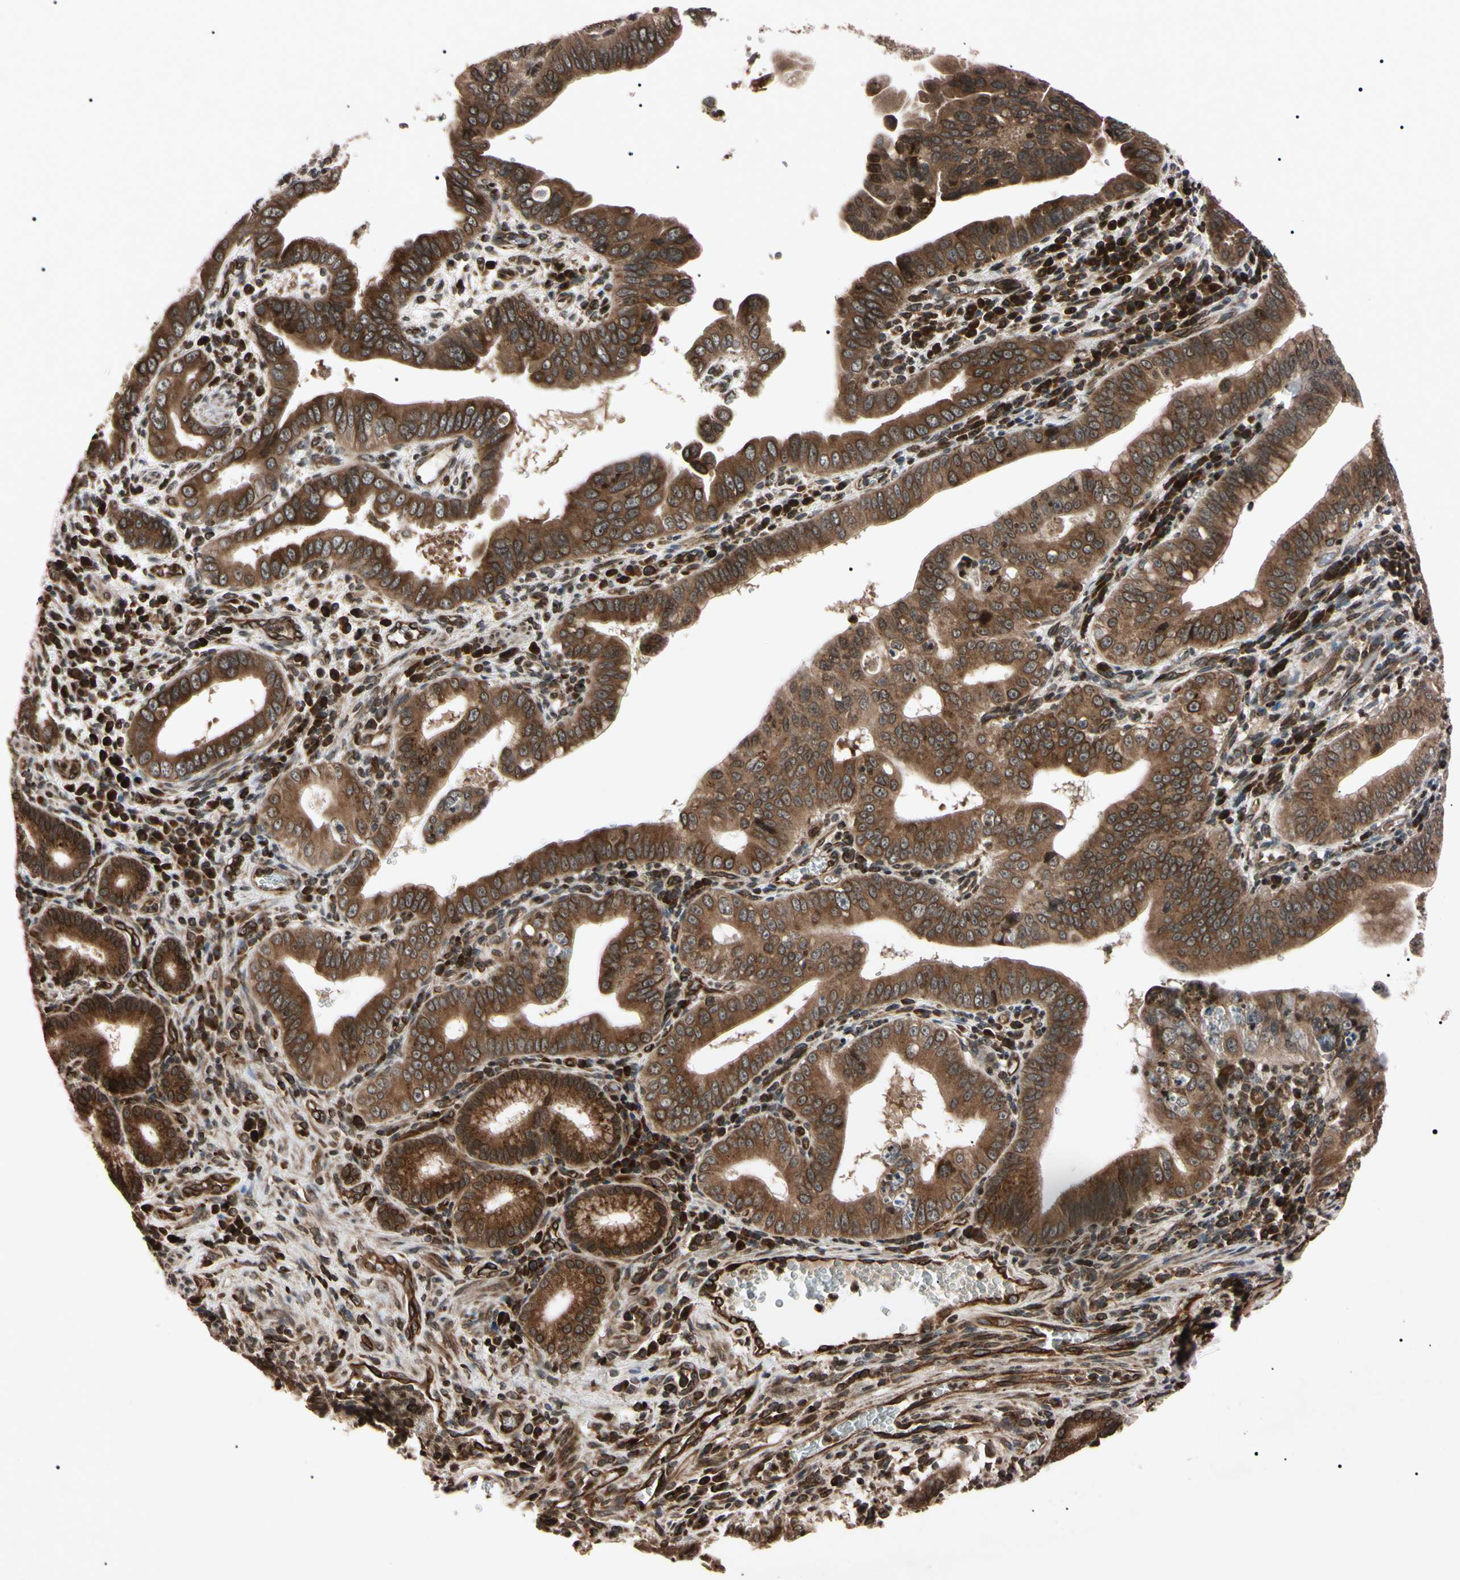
{"staining": {"intensity": "strong", "quantity": ">75%", "location": "cytoplasmic/membranous"}, "tissue": "pancreatic cancer", "cell_type": "Tumor cells", "image_type": "cancer", "snomed": [{"axis": "morphology", "description": "Normal tissue, NOS"}, {"axis": "topography", "description": "Lymph node"}], "caption": "A brown stain labels strong cytoplasmic/membranous positivity of a protein in pancreatic cancer tumor cells.", "gene": "GUCY1B1", "patient": {"sex": "male", "age": 50}}